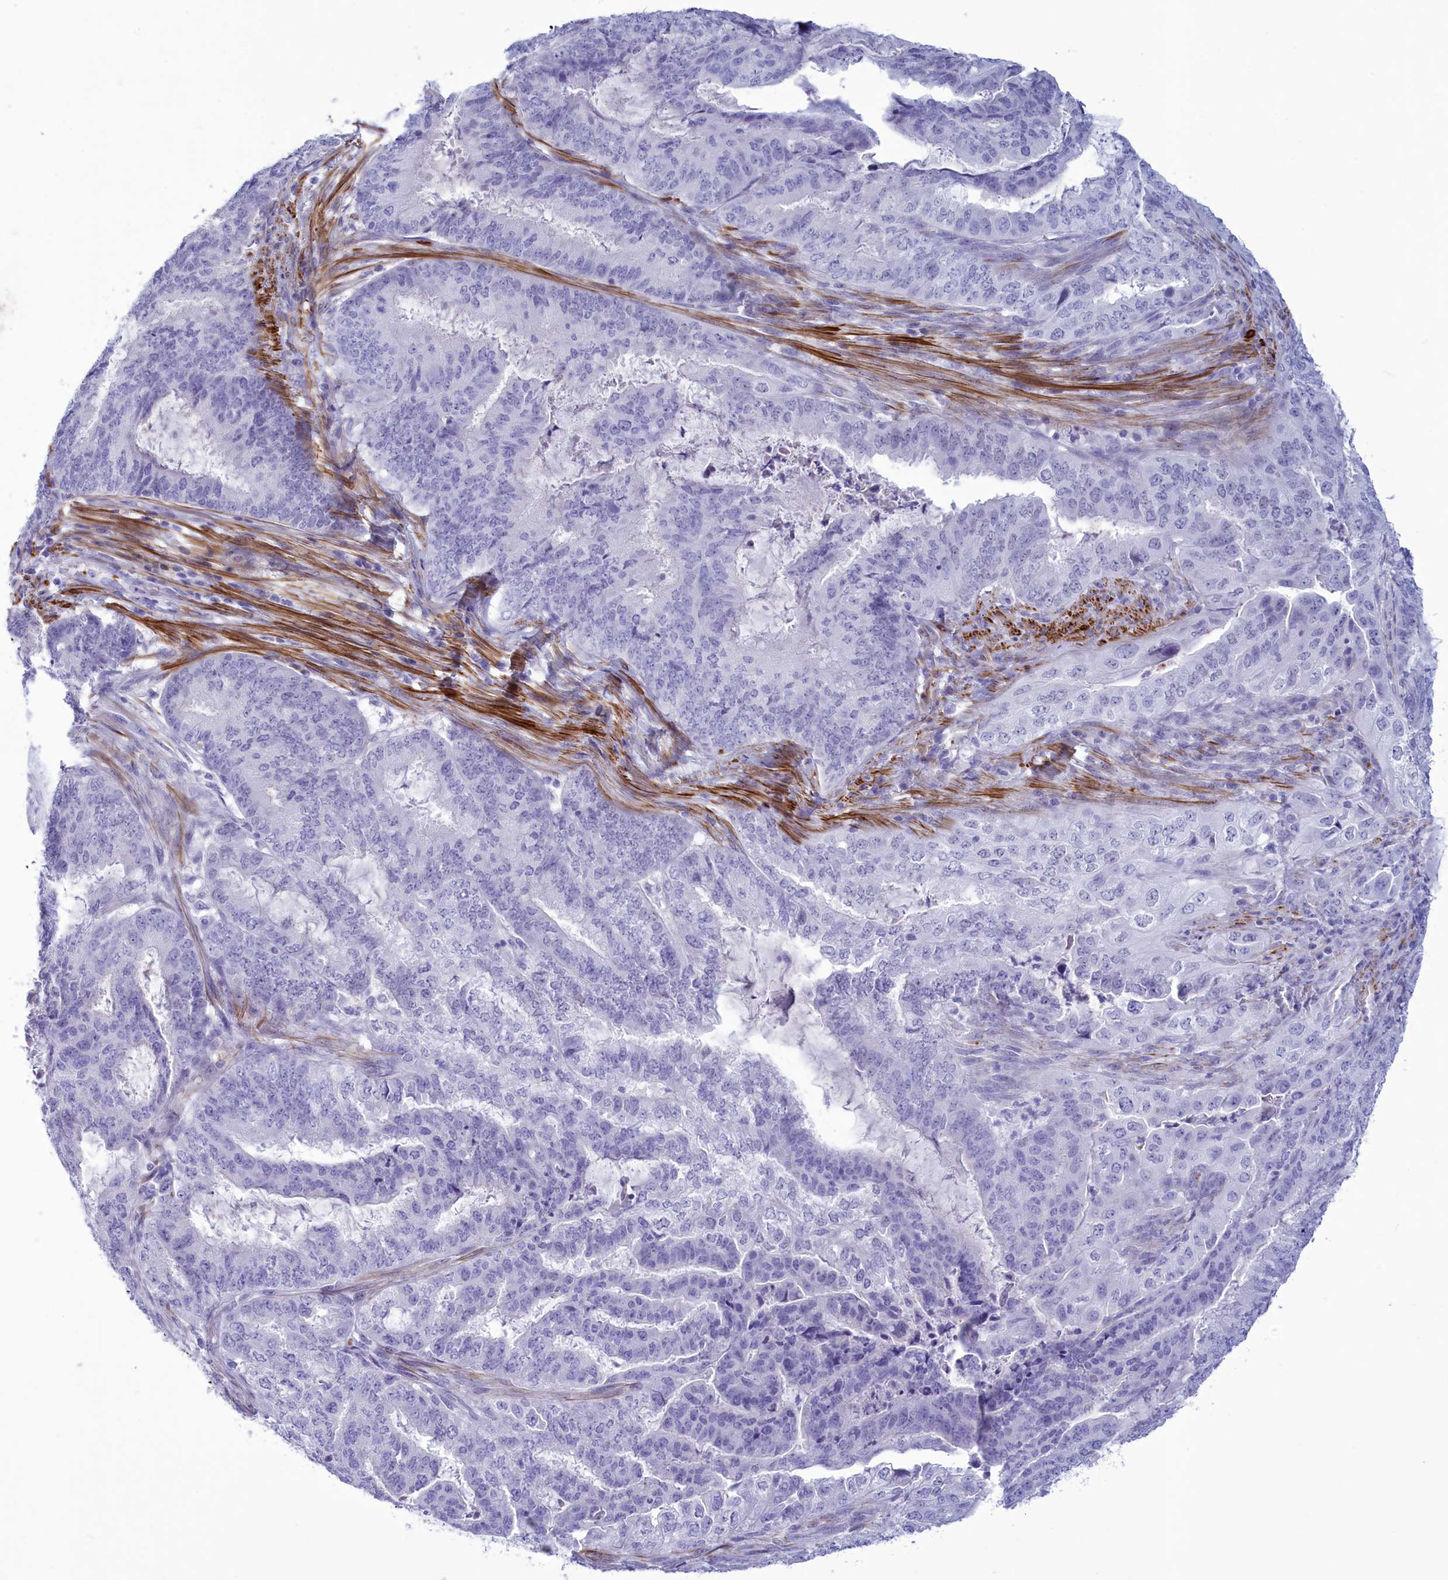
{"staining": {"intensity": "negative", "quantity": "none", "location": "none"}, "tissue": "endometrial cancer", "cell_type": "Tumor cells", "image_type": "cancer", "snomed": [{"axis": "morphology", "description": "Adenocarcinoma, NOS"}, {"axis": "topography", "description": "Endometrium"}], "caption": "Immunohistochemistry photomicrograph of neoplastic tissue: human adenocarcinoma (endometrial) stained with DAB (3,3'-diaminobenzidine) shows no significant protein positivity in tumor cells.", "gene": "GAPDHS", "patient": {"sex": "female", "age": 51}}